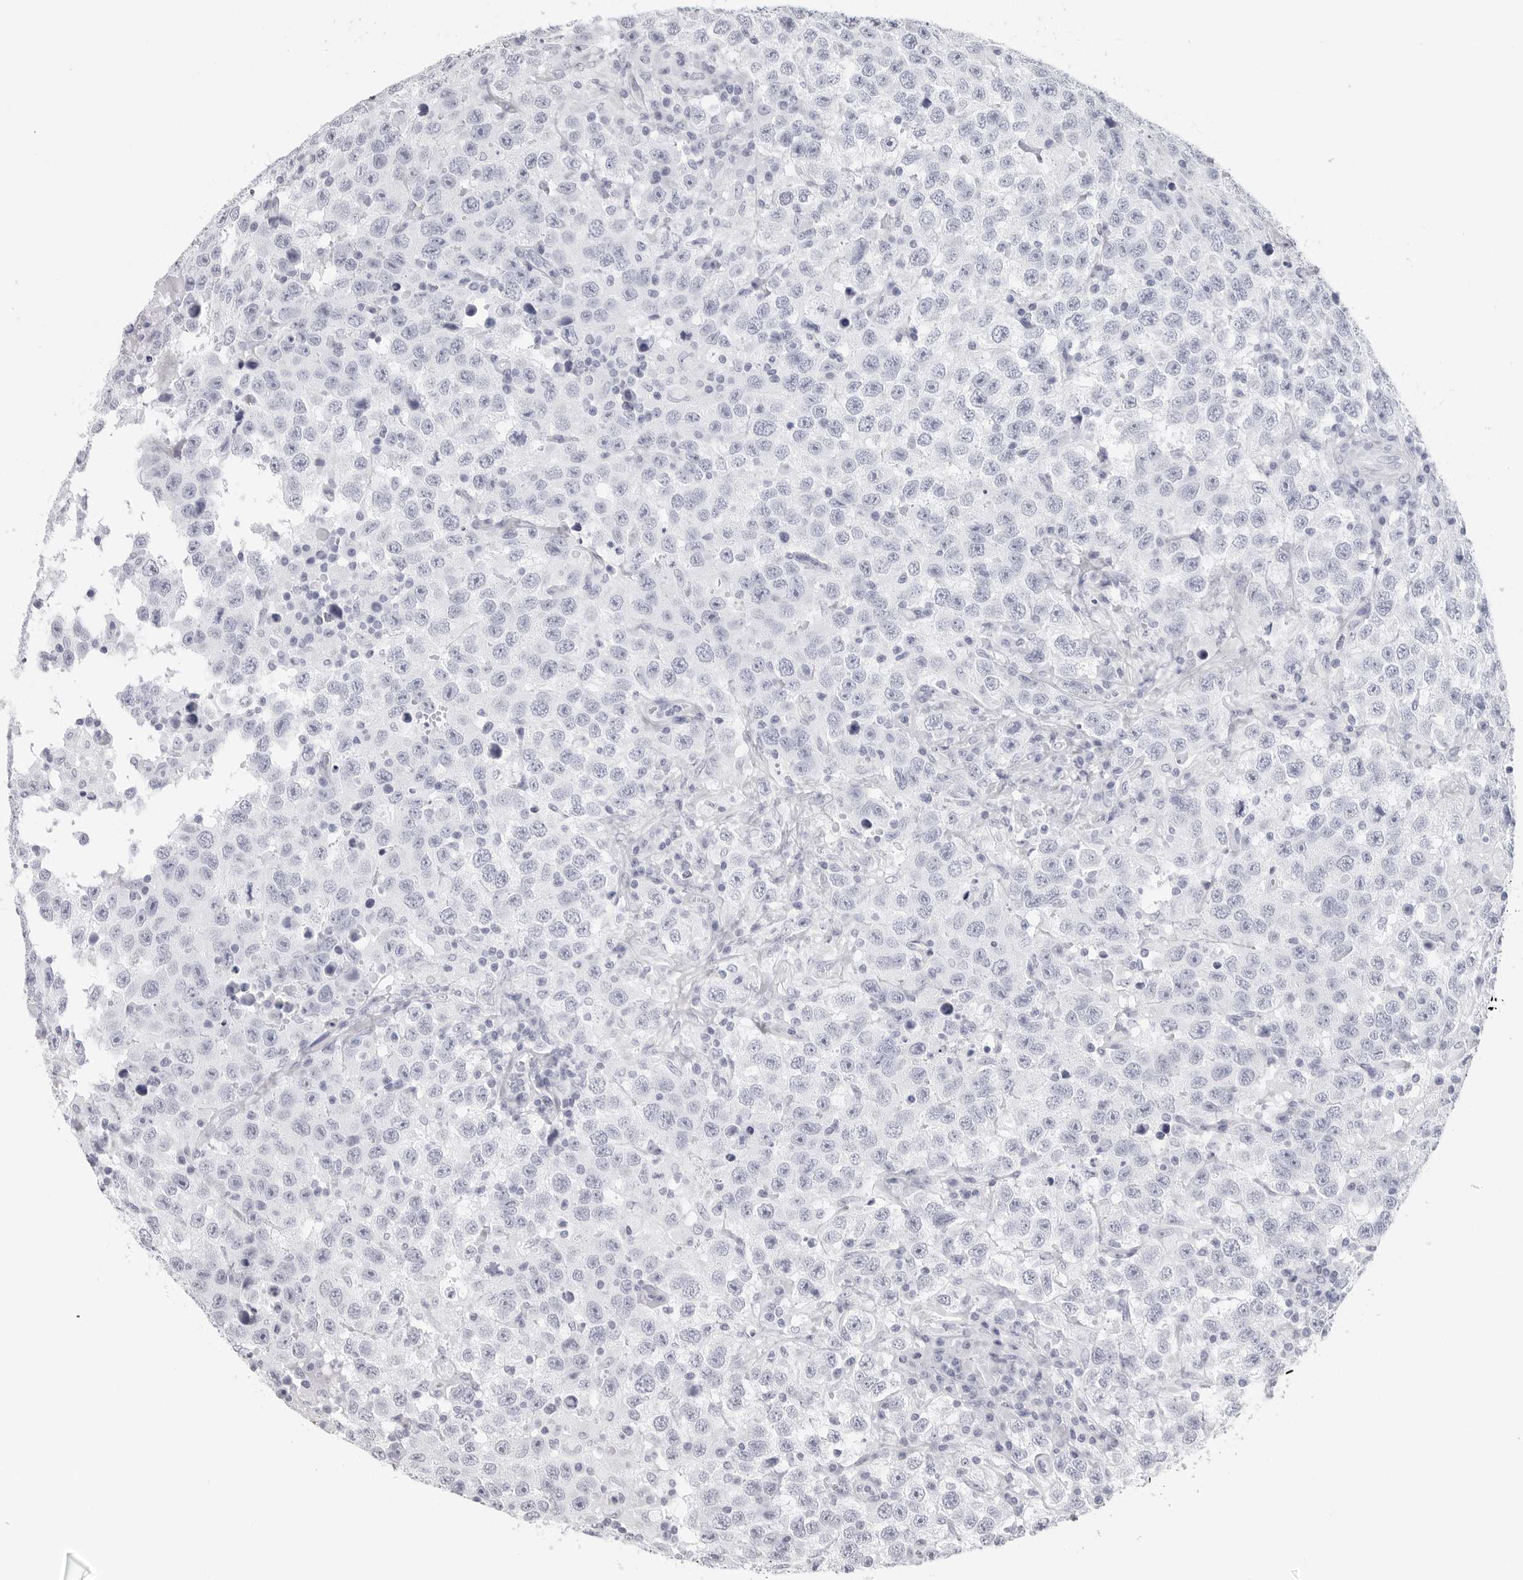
{"staining": {"intensity": "negative", "quantity": "none", "location": "none"}, "tissue": "testis cancer", "cell_type": "Tumor cells", "image_type": "cancer", "snomed": [{"axis": "morphology", "description": "Seminoma, NOS"}, {"axis": "topography", "description": "Testis"}], "caption": "DAB (3,3'-diaminobenzidine) immunohistochemical staining of testis cancer shows no significant positivity in tumor cells.", "gene": "CST2", "patient": {"sex": "male", "age": 41}}